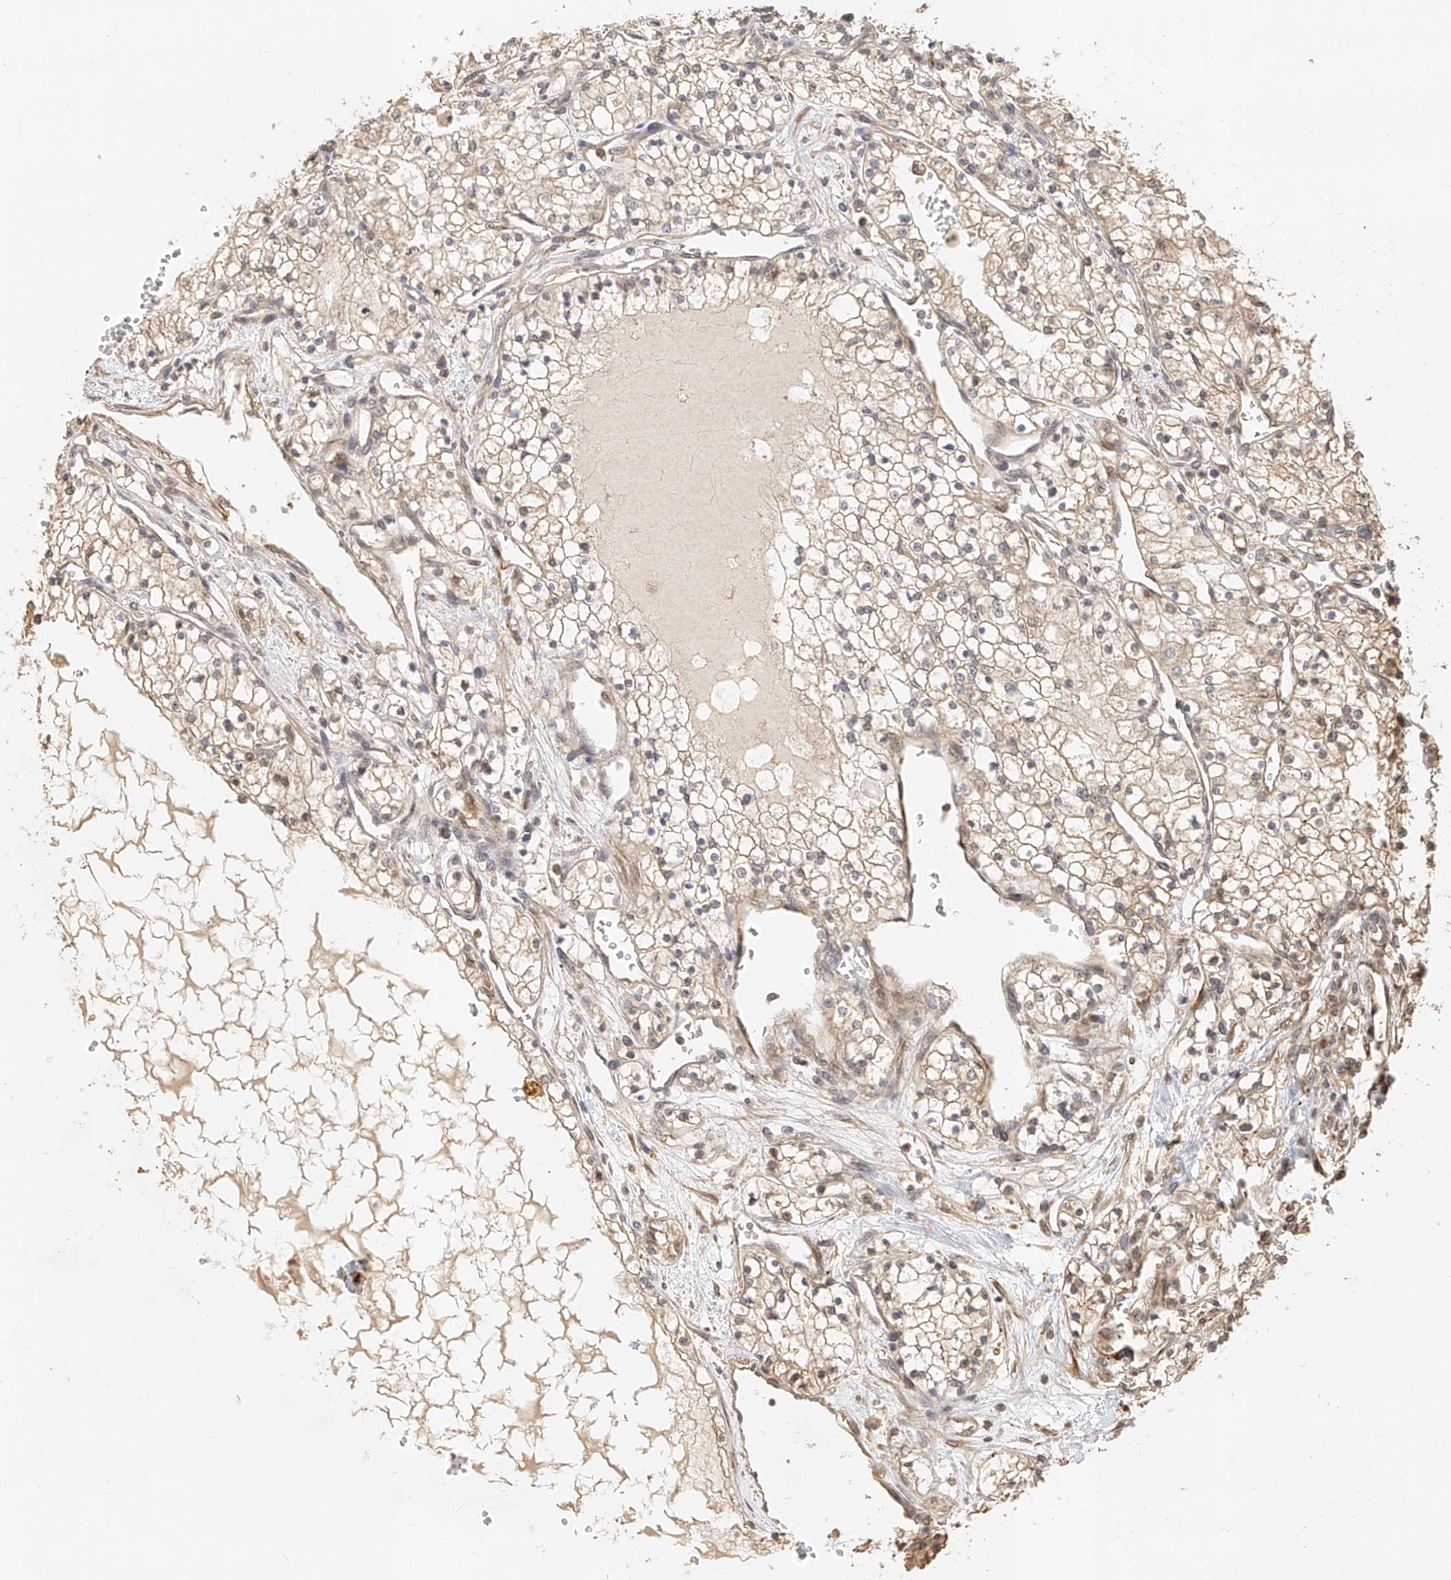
{"staining": {"intensity": "weak", "quantity": "25%-75%", "location": "cytoplasmic/membranous"}, "tissue": "renal cancer", "cell_type": "Tumor cells", "image_type": "cancer", "snomed": [{"axis": "morphology", "description": "Normal tissue, NOS"}, {"axis": "morphology", "description": "Adenocarcinoma, NOS"}, {"axis": "topography", "description": "Kidney"}], "caption": "Protein analysis of adenocarcinoma (renal) tissue demonstrates weak cytoplasmic/membranous positivity in approximately 25%-75% of tumor cells.", "gene": "NAP1L1", "patient": {"sex": "male", "age": 68}}